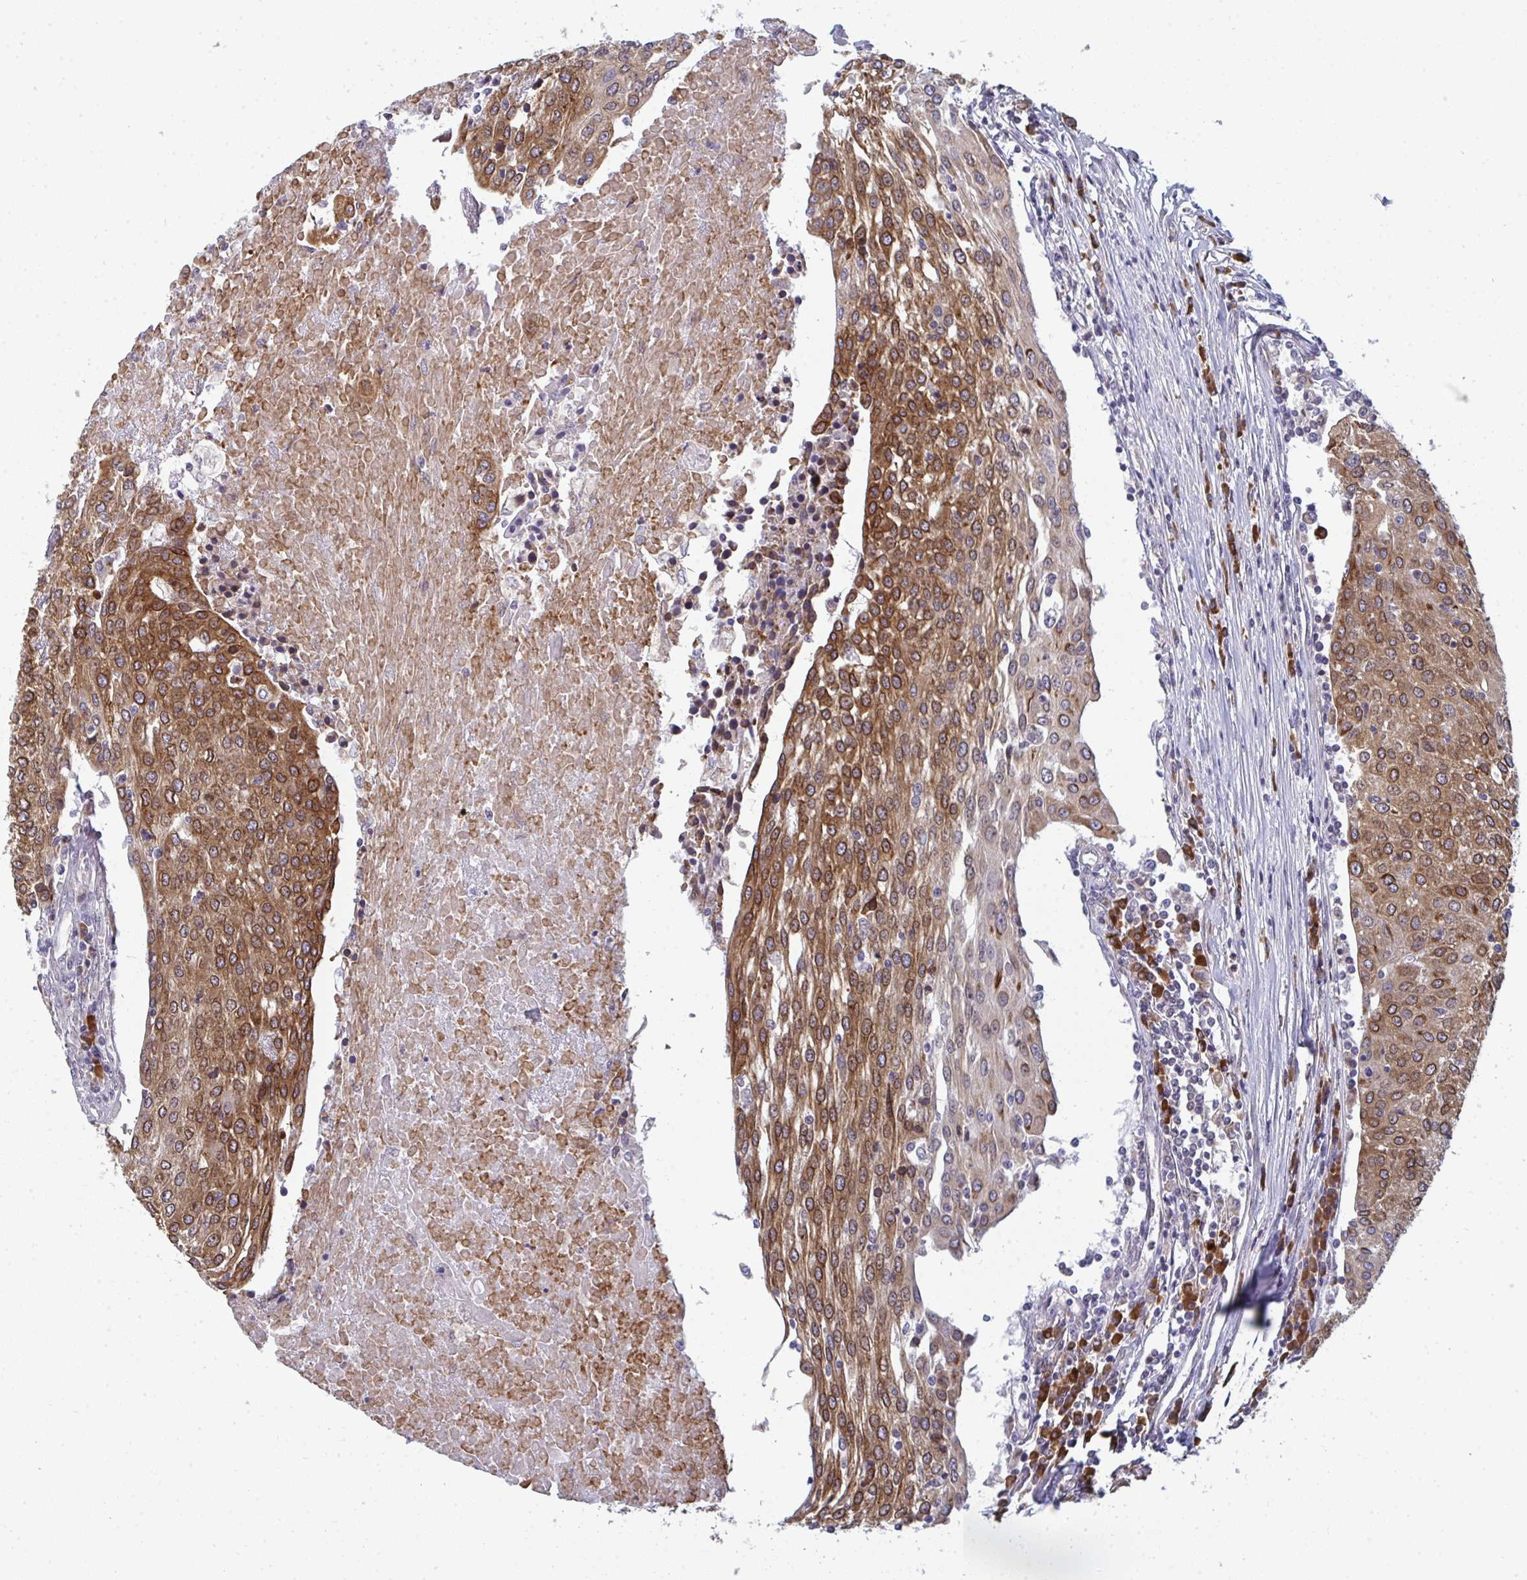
{"staining": {"intensity": "moderate", "quantity": ">75%", "location": "cytoplasmic/membranous"}, "tissue": "urothelial cancer", "cell_type": "Tumor cells", "image_type": "cancer", "snomed": [{"axis": "morphology", "description": "Urothelial carcinoma, High grade"}, {"axis": "topography", "description": "Urinary bladder"}], "caption": "Urothelial cancer stained with DAB (3,3'-diaminobenzidine) immunohistochemistry (IHC) exhibits medium levels of moderate cytoplasmic/membranous expression in about >75% of tumor cells.", "gene": "LYSMD4", "patient": {"sex": "female", "age": 85}}